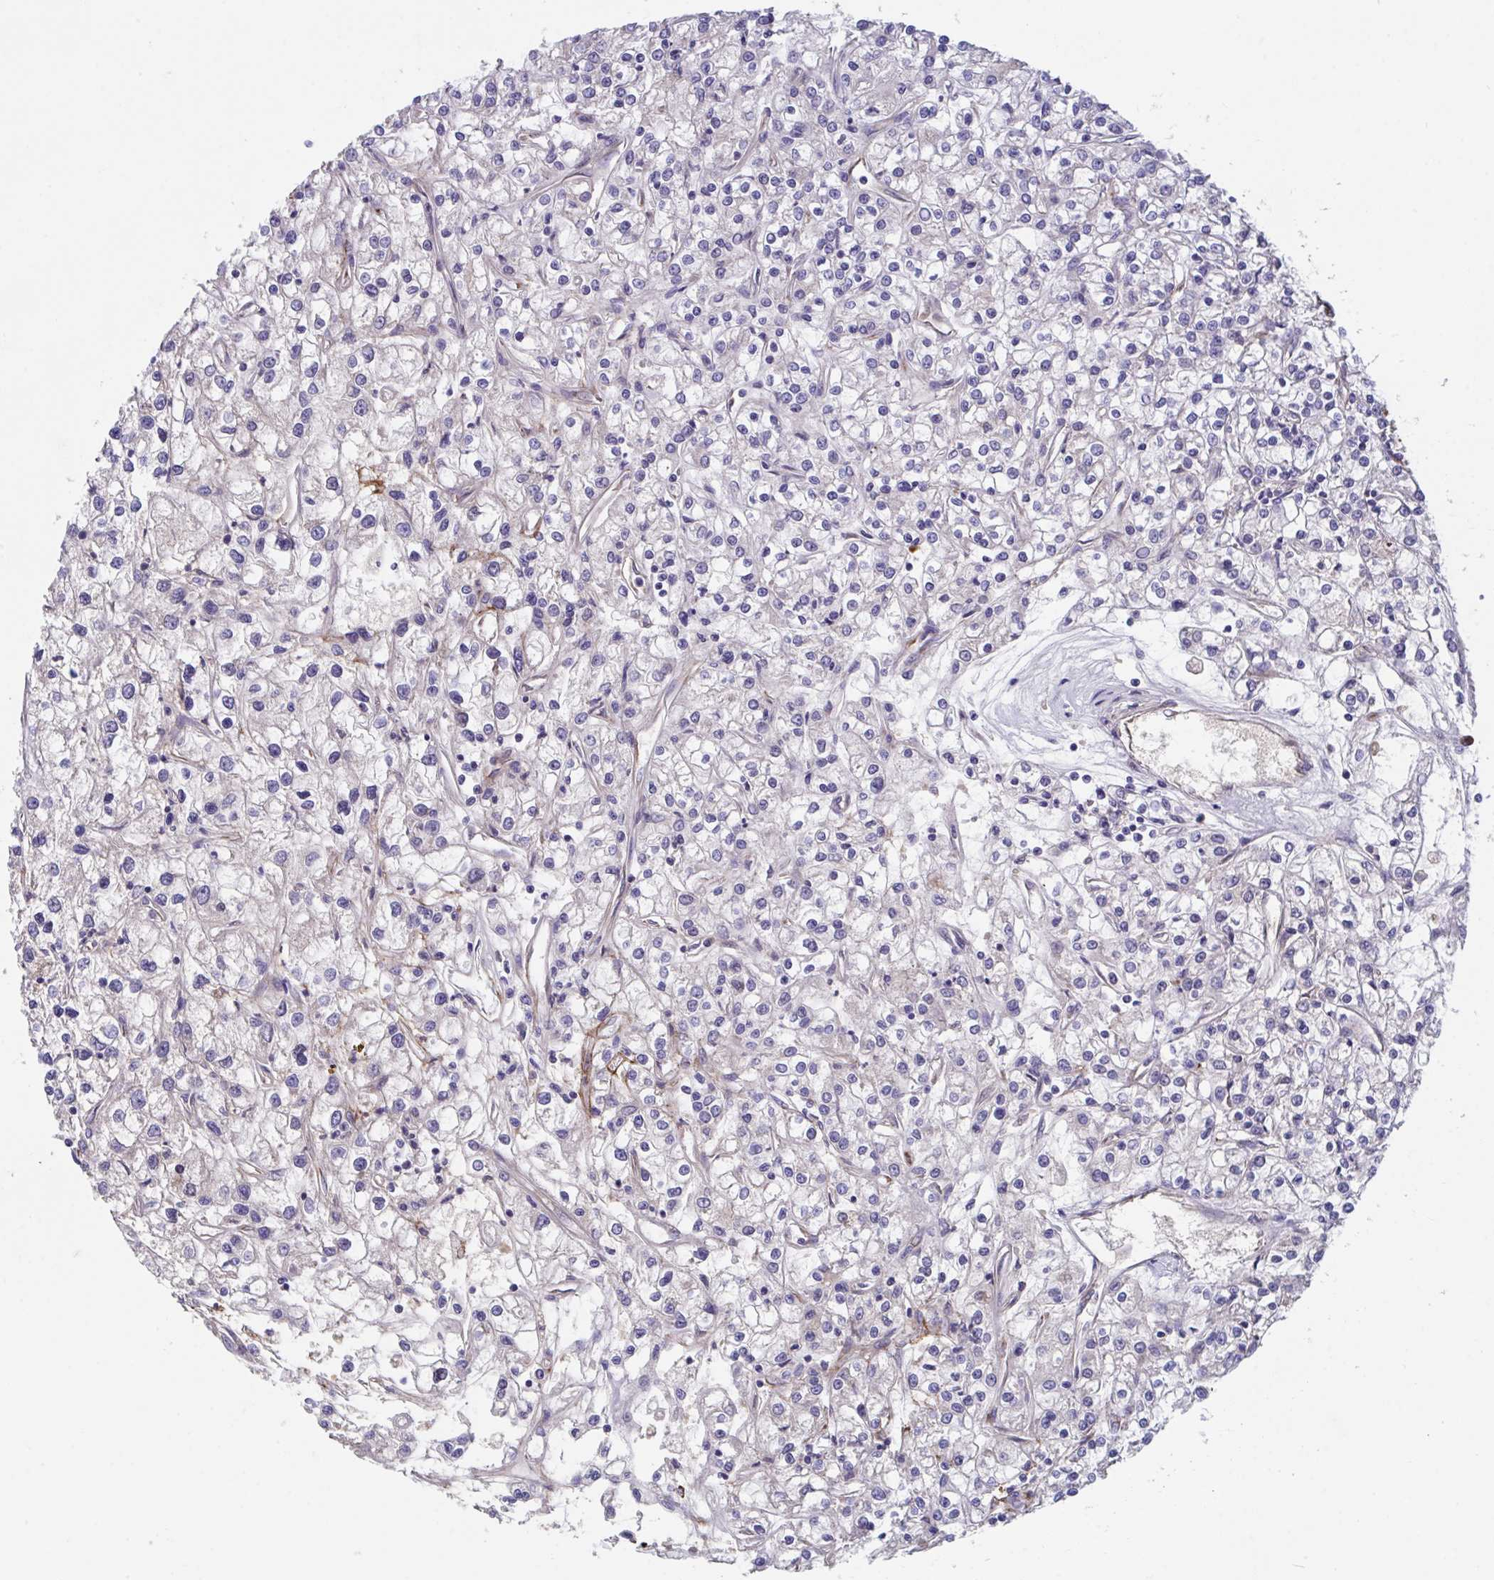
{"staining": {"intensity": "negative", "quantity": "none", "location": "none"}, "tissue": "renal cancer", "cell_type": "Tumor cells", "image_type": "cancer", "snomed": [{"axis": "morphology", "description": "Adenocarcinoma, NOS"}, {"axis": "topography", "description": "Kidney"}], "caption": "This is an IHC photomicrograph of adenocarcinoma (renal). There is no staining in tumor cells.", "gene": "SUSD4", "patient": {"sex": "female", "age": 59}}